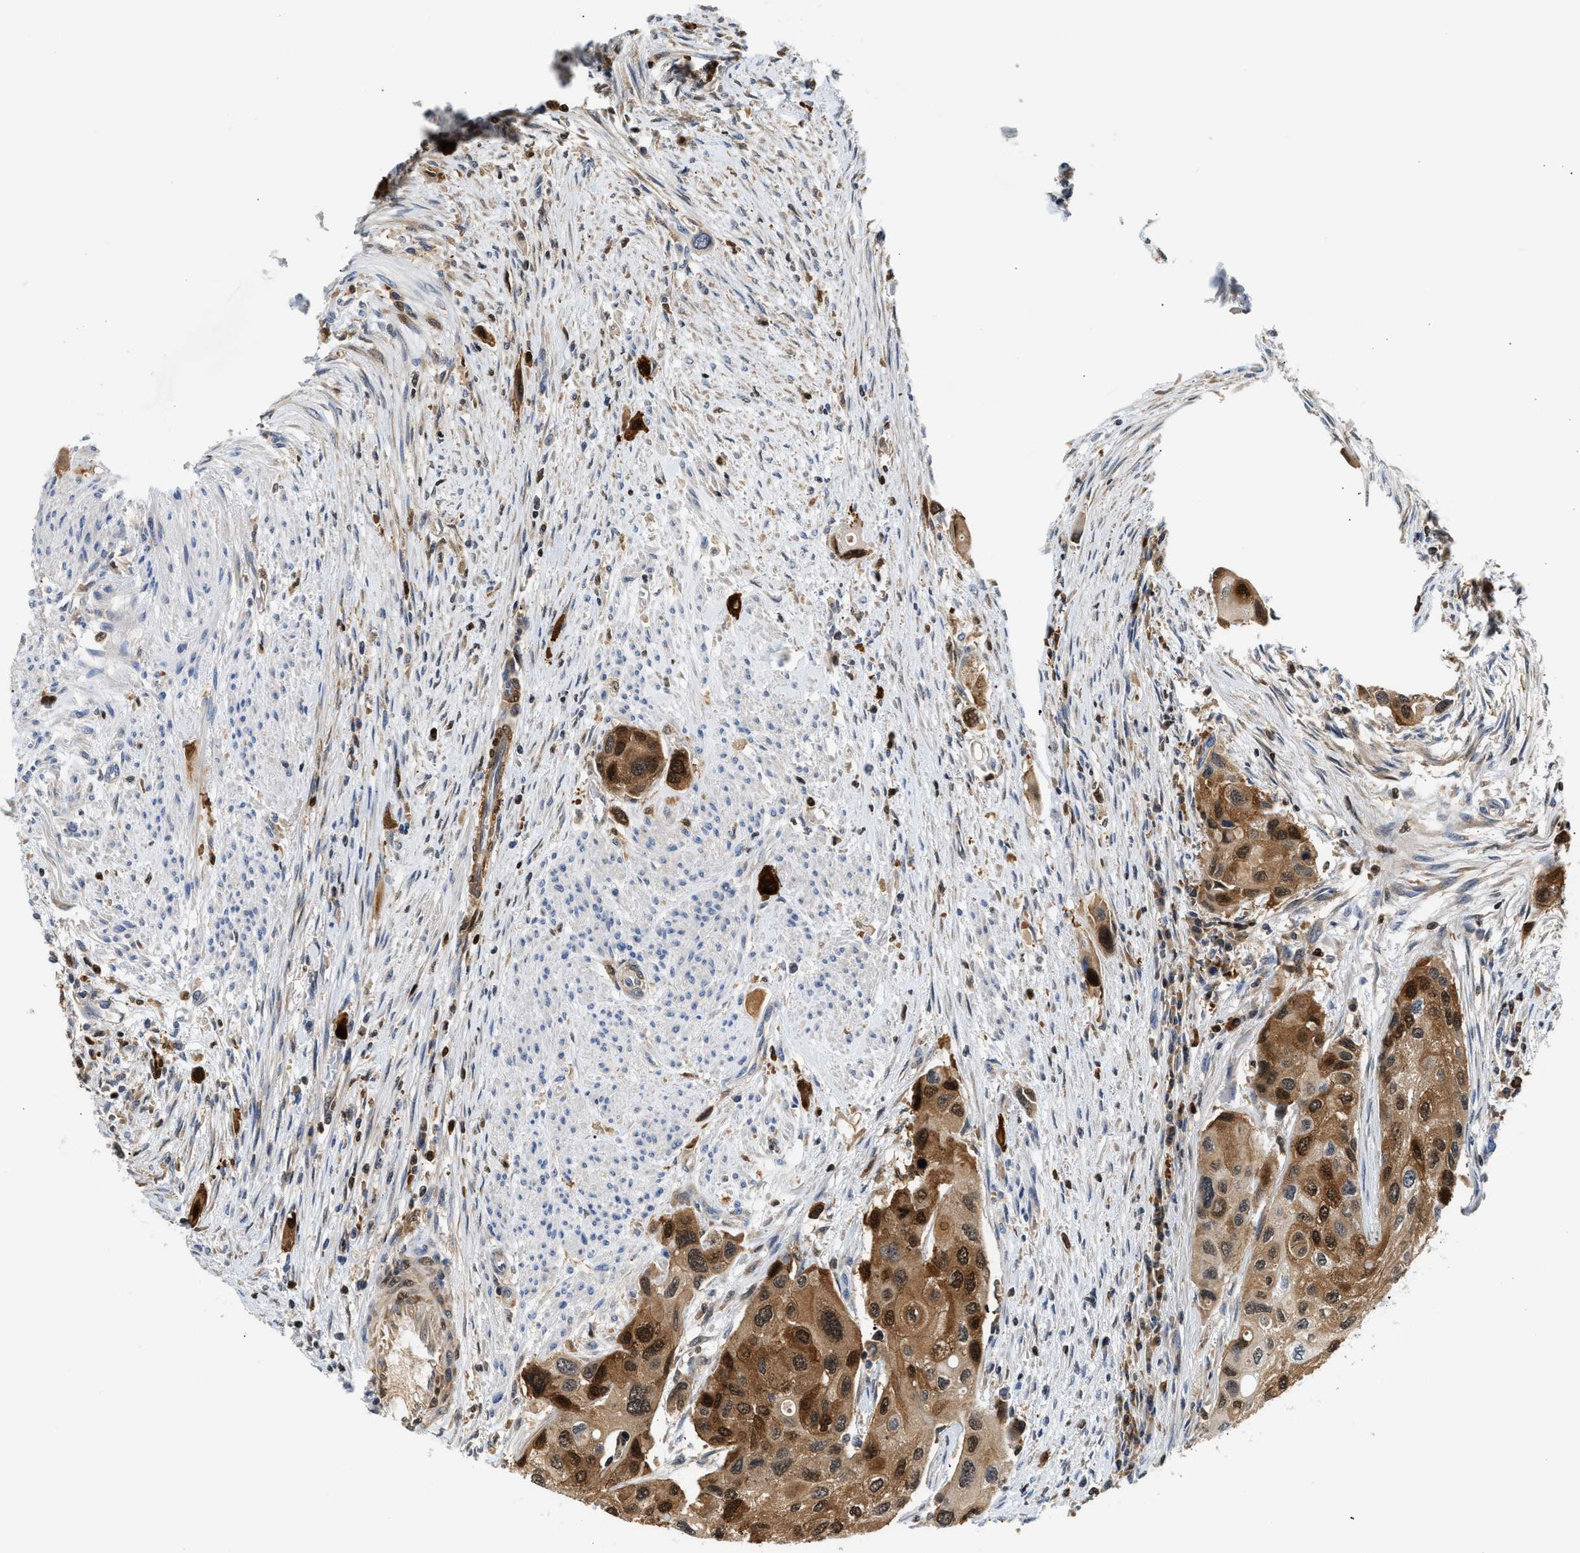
{"staining": {"intensity": "strong", "quantity": ">75%", "location": "cytoplasmic/membranous,nuclear"}, "tissue": "urothelial cancer", "cell_type": "Tumor cells", "image_type": "cancer", "snomed": [{"axis": "morphology", "description": "Urothelial carcinoma, High grade"}, {"axis": "topography", "description": "Urinary bladder"}], "caption": "This micrograph shows IHC staining of urothelial cancer, with high strong cytoplasmic/membranous and nuclear positivity in approximately >75% of tumor cells.", "gene": "SLIT2", "patient": {"sex": "female", "age": 56}}